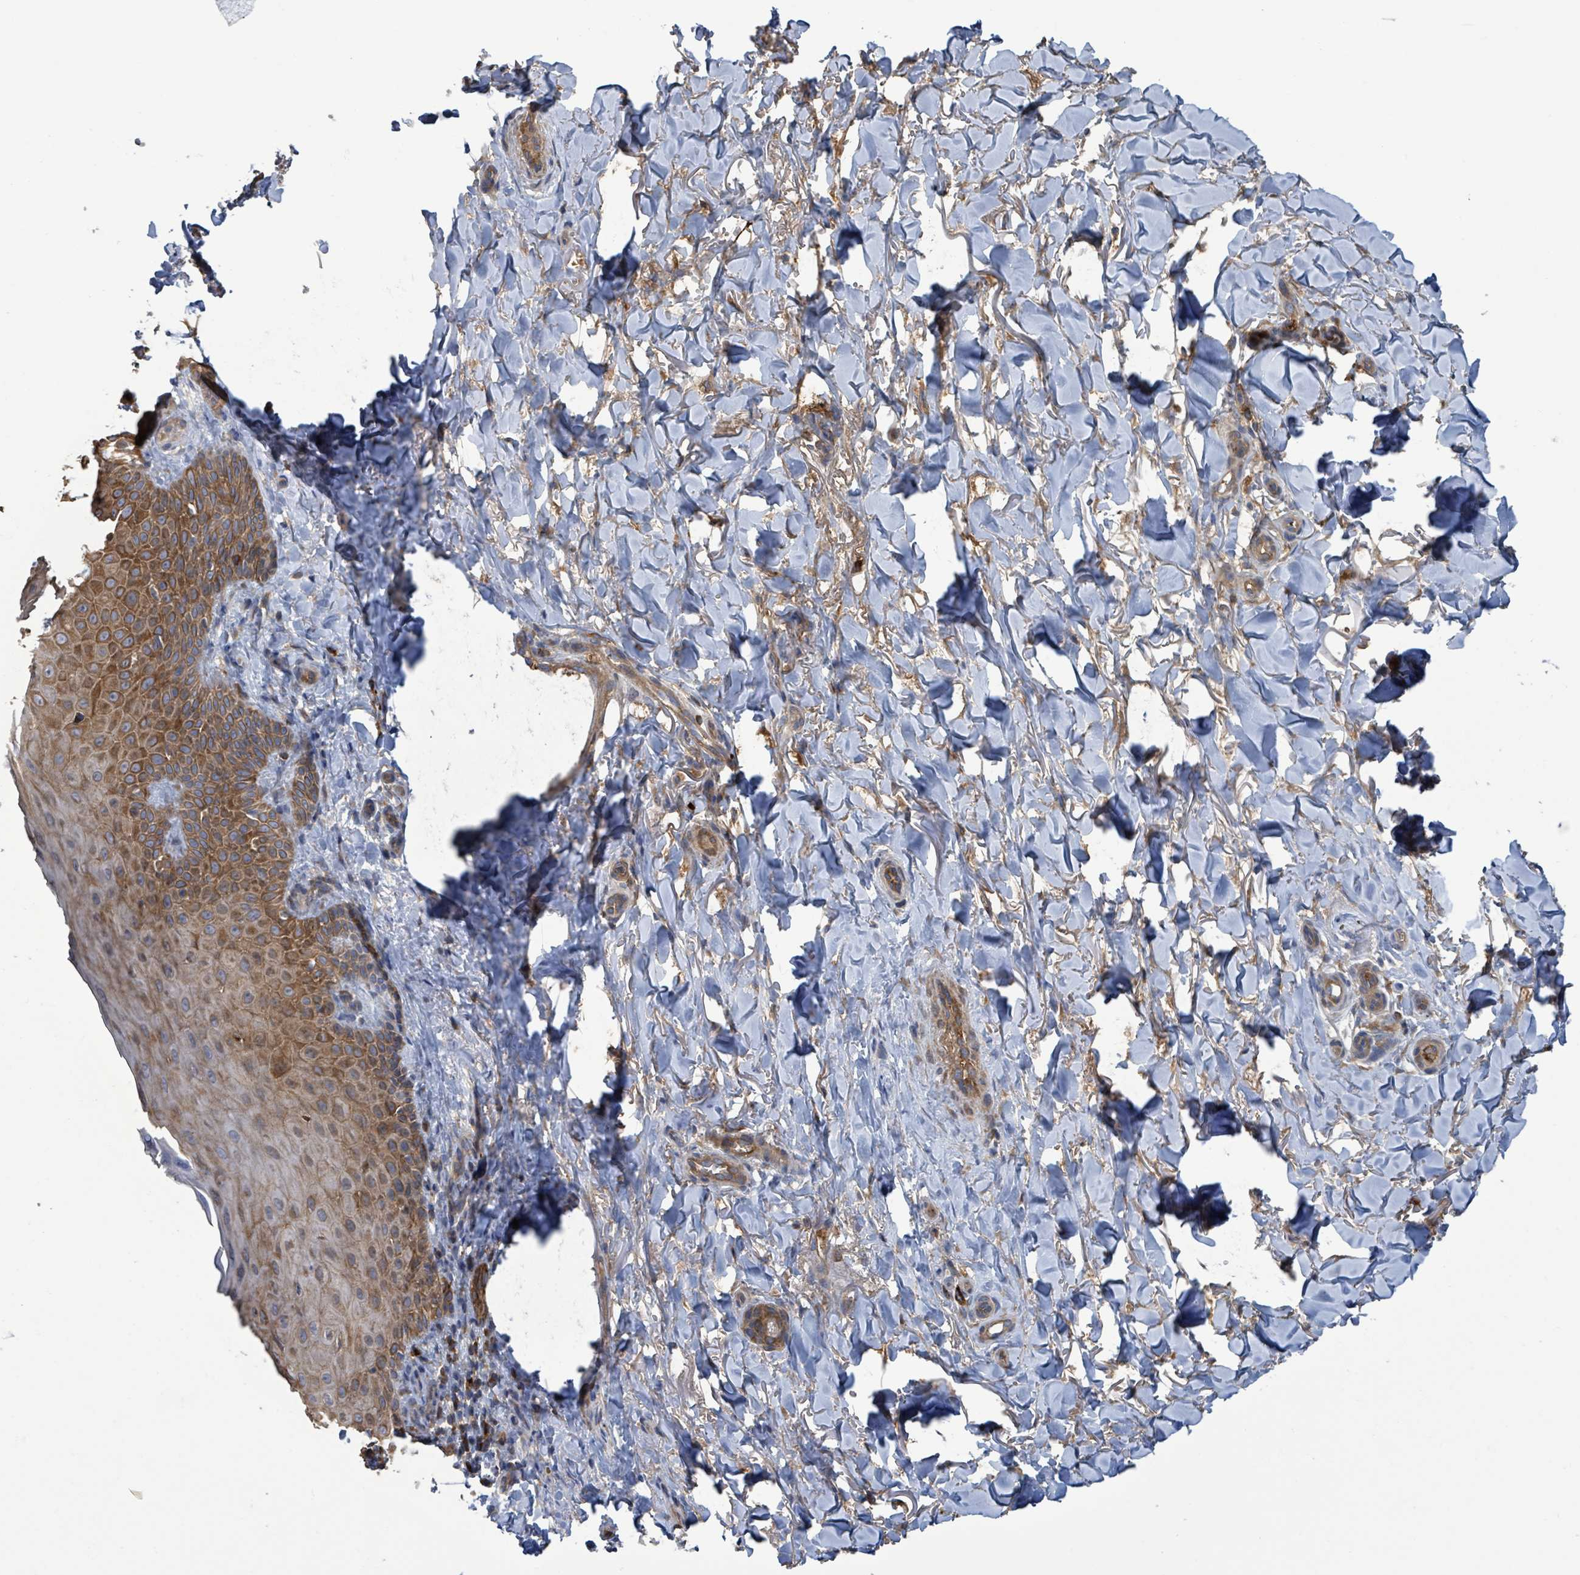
{"staining": {"intensity": "moderate", "quantity": "25%-75%", "location": "cytoplasmic/membranous"}, "tissue": "skin", "cell_type": "Fibroblasts", "image_type": "normal", "snomed": [{"axis": "morphology", "description": "Normal tissue, NOS"}, {"axis": "topography", "description": "Skin"}], "caption": "An immunohistochemistry (IHC) histopathology image of normal tissue is shown. Protein staining in brown highlights moderate cytoplasmic/membranous positivity in skin within fibroblasts.", "gene": "PLAAT1", "patient": {"sex": "male", "age": 81}}